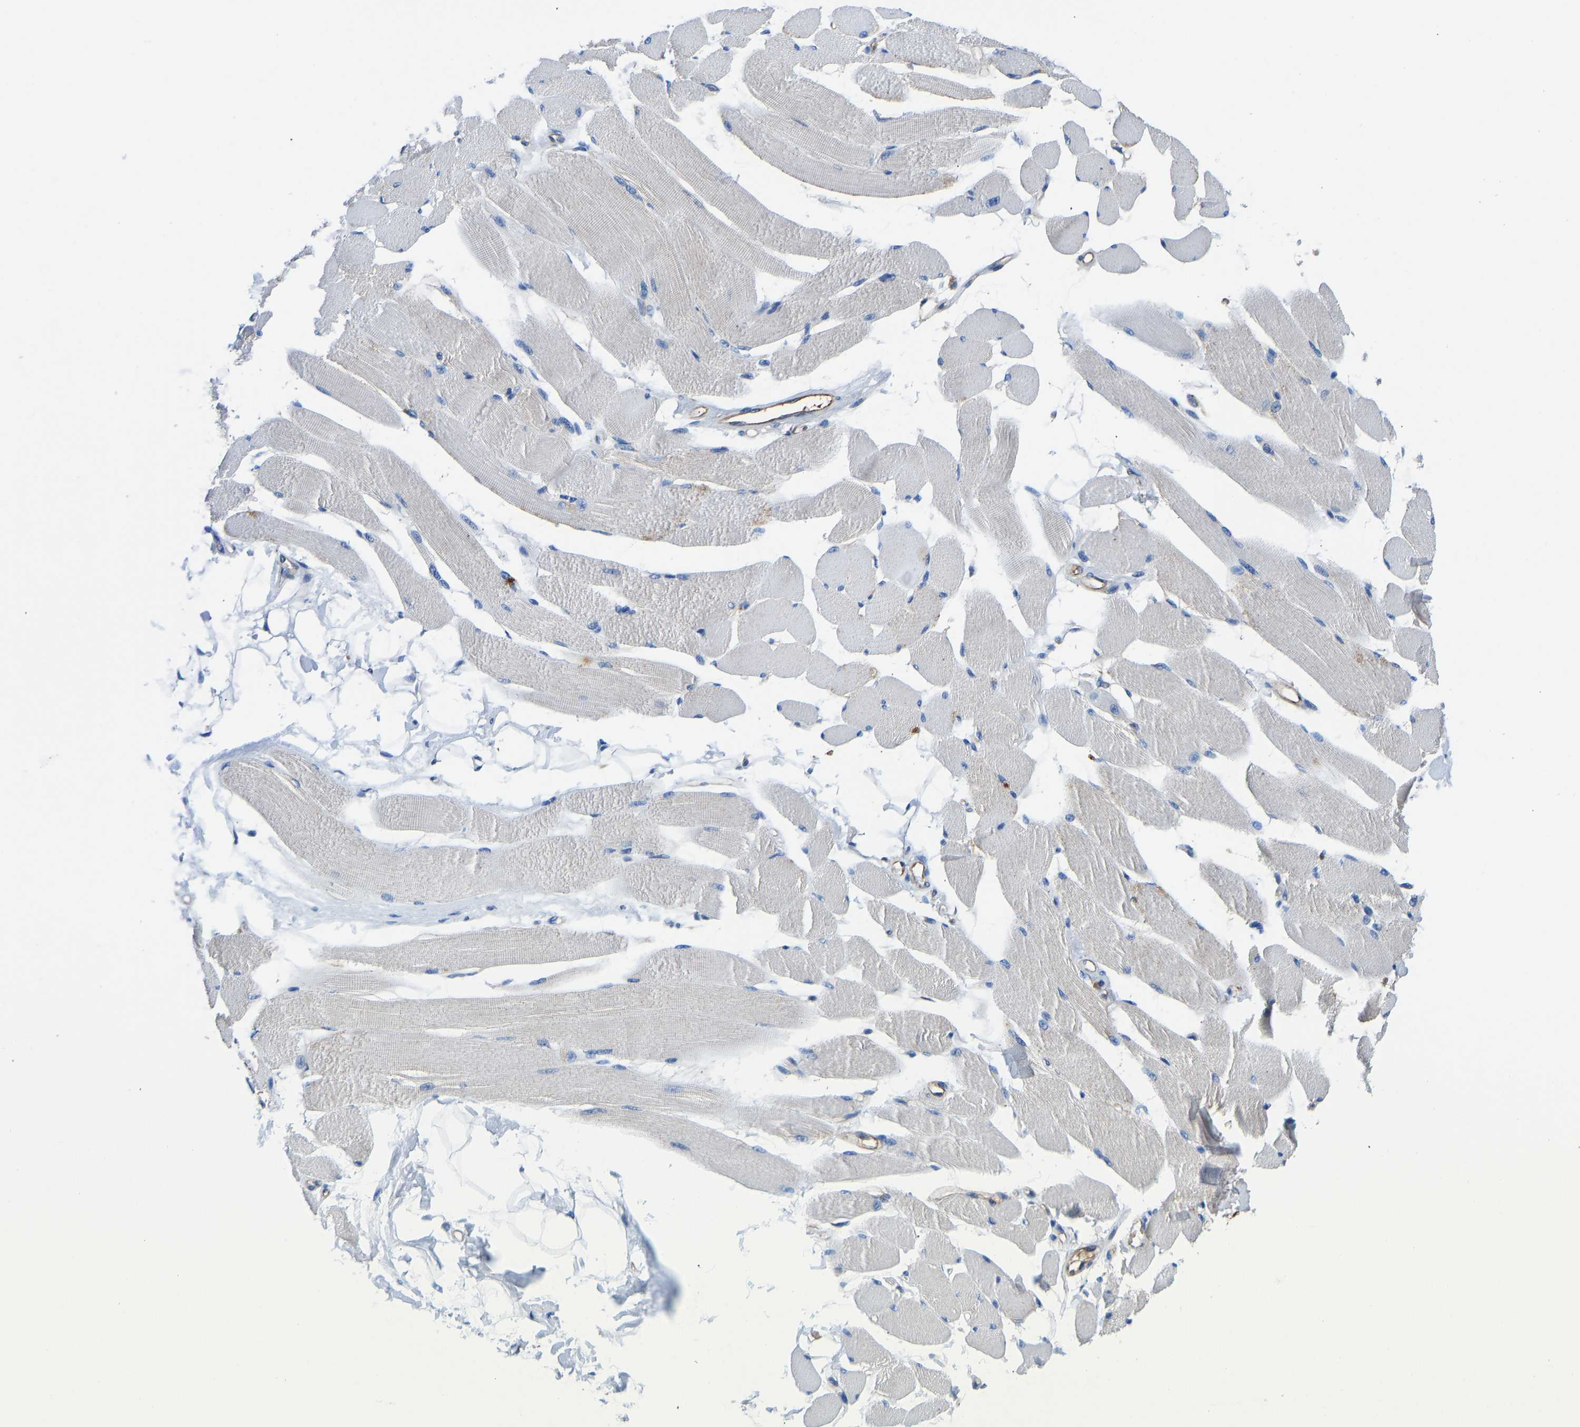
{"staining": {"intensity": "negative", "quantity": "none", "location": "none"}, "tissue": "skeletal muscle", "cell_type": "Myocytes", "image_type": "normal", "snomed": [{"axis": "morphology", "description": "Normal tissue, NOS"}, {"axis": "topography", "description": "Skeletal muscle"}, {"axis": "topography", "description": "Peripheral nerve tissue"}], "caption": "DAB immunohistochemical staining of normal skeletal muscle demonstrates no significant expression in myocytes.", "gene": "HSPG2", "patient": {"sex": "female", "age": 84}}